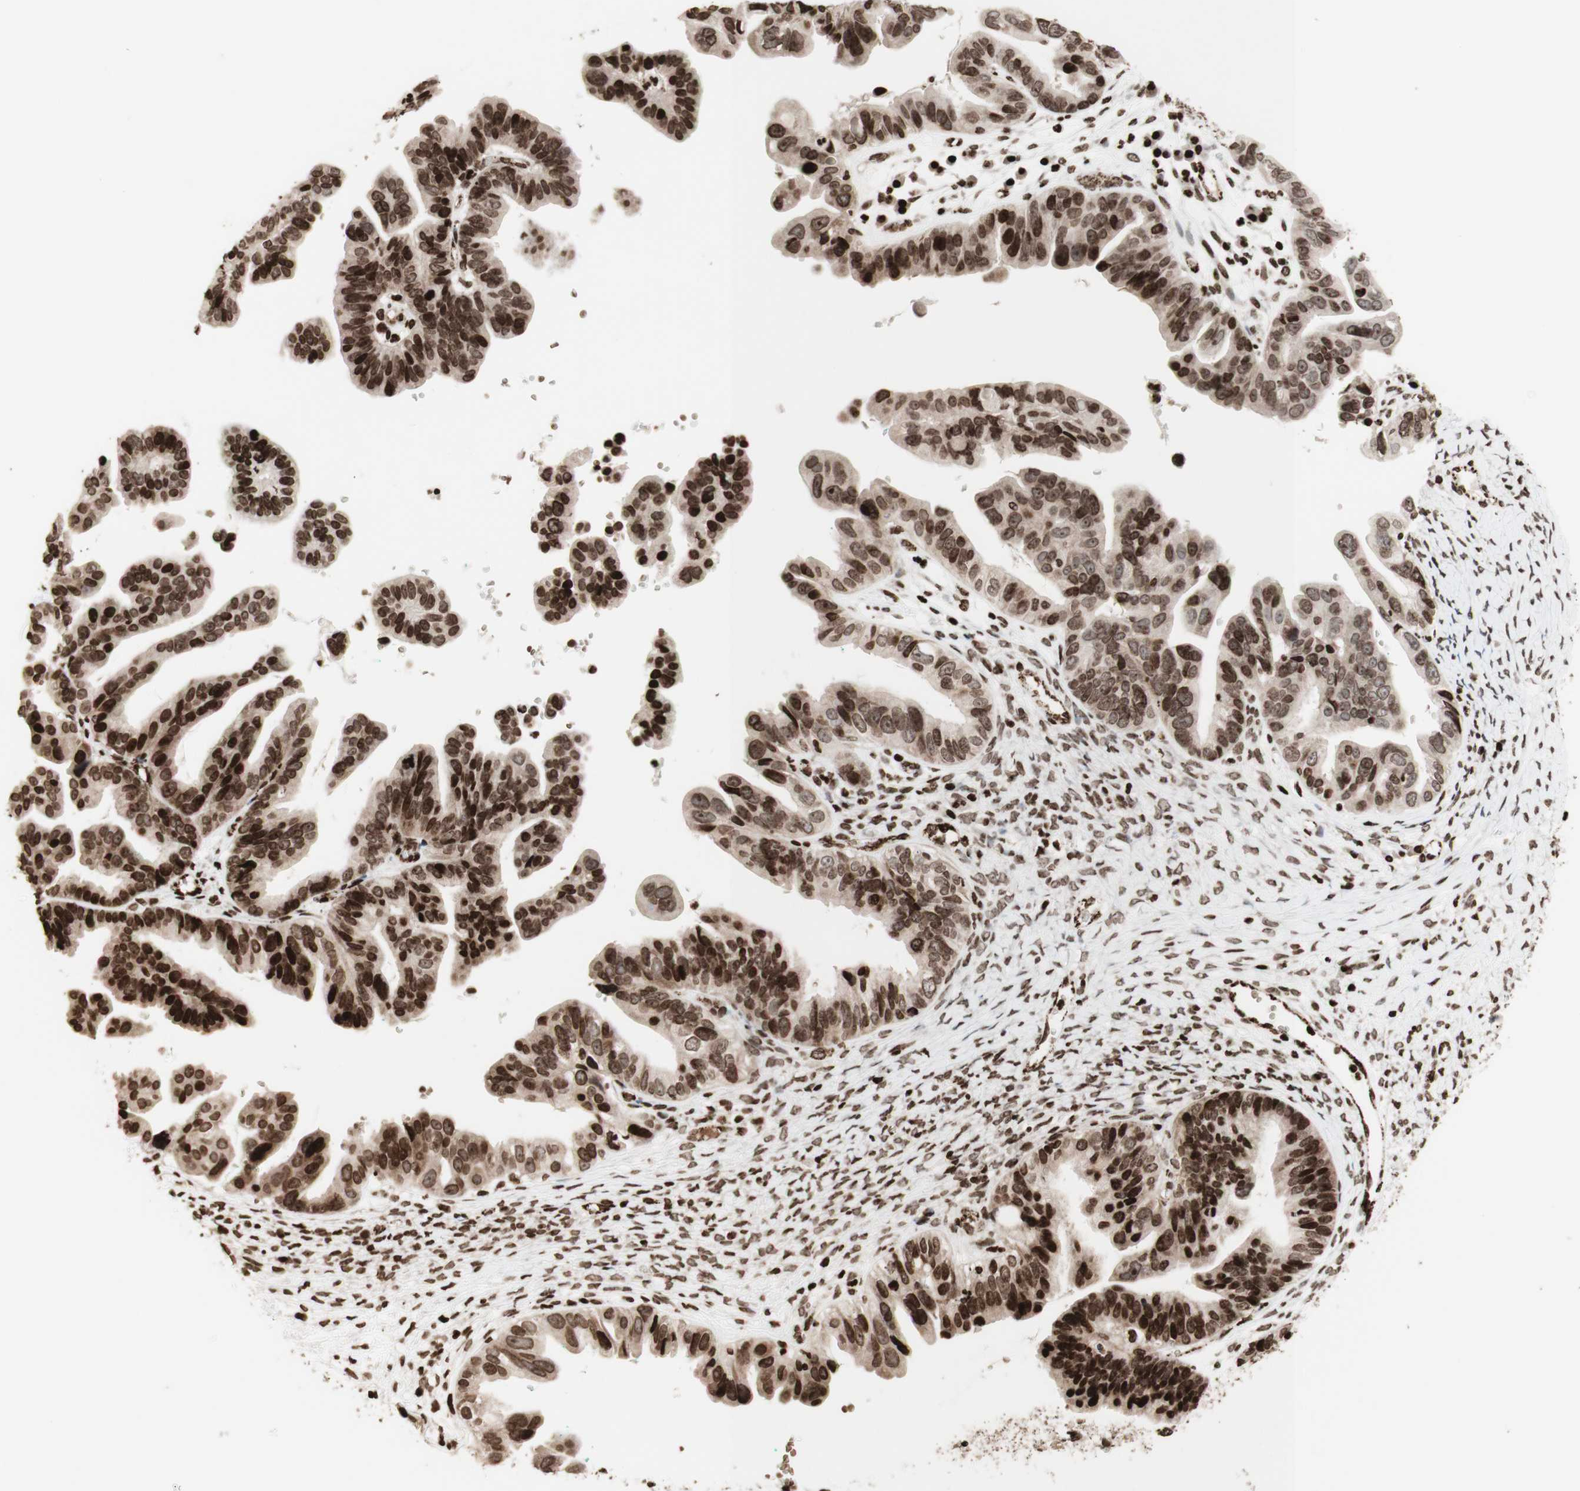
{"staining": {"intensity": "strong", "quantity": ">75%", "location": "cytoplasmic/membranous,nuclear"}, "tissue": "ovarian cancer", "cell_type": "Tumor cells", "image_type": "cancer", "snomed": [{"axis": "morphology", "description": "Cystadenocarcinoma, serous, NOS"}, {"axis": "topography", "description": "Ovary"}], "caption": "The immunohistochemical stain highlights strong cytoplasmic/membranous and nuclear positivity in tumor cells of ovarian cancer tissue. (Brightfield microscopy of DAB IHC at high magnification).", "gene": "NCAPD2", "patient": {"sex": "female", "age": 56}}